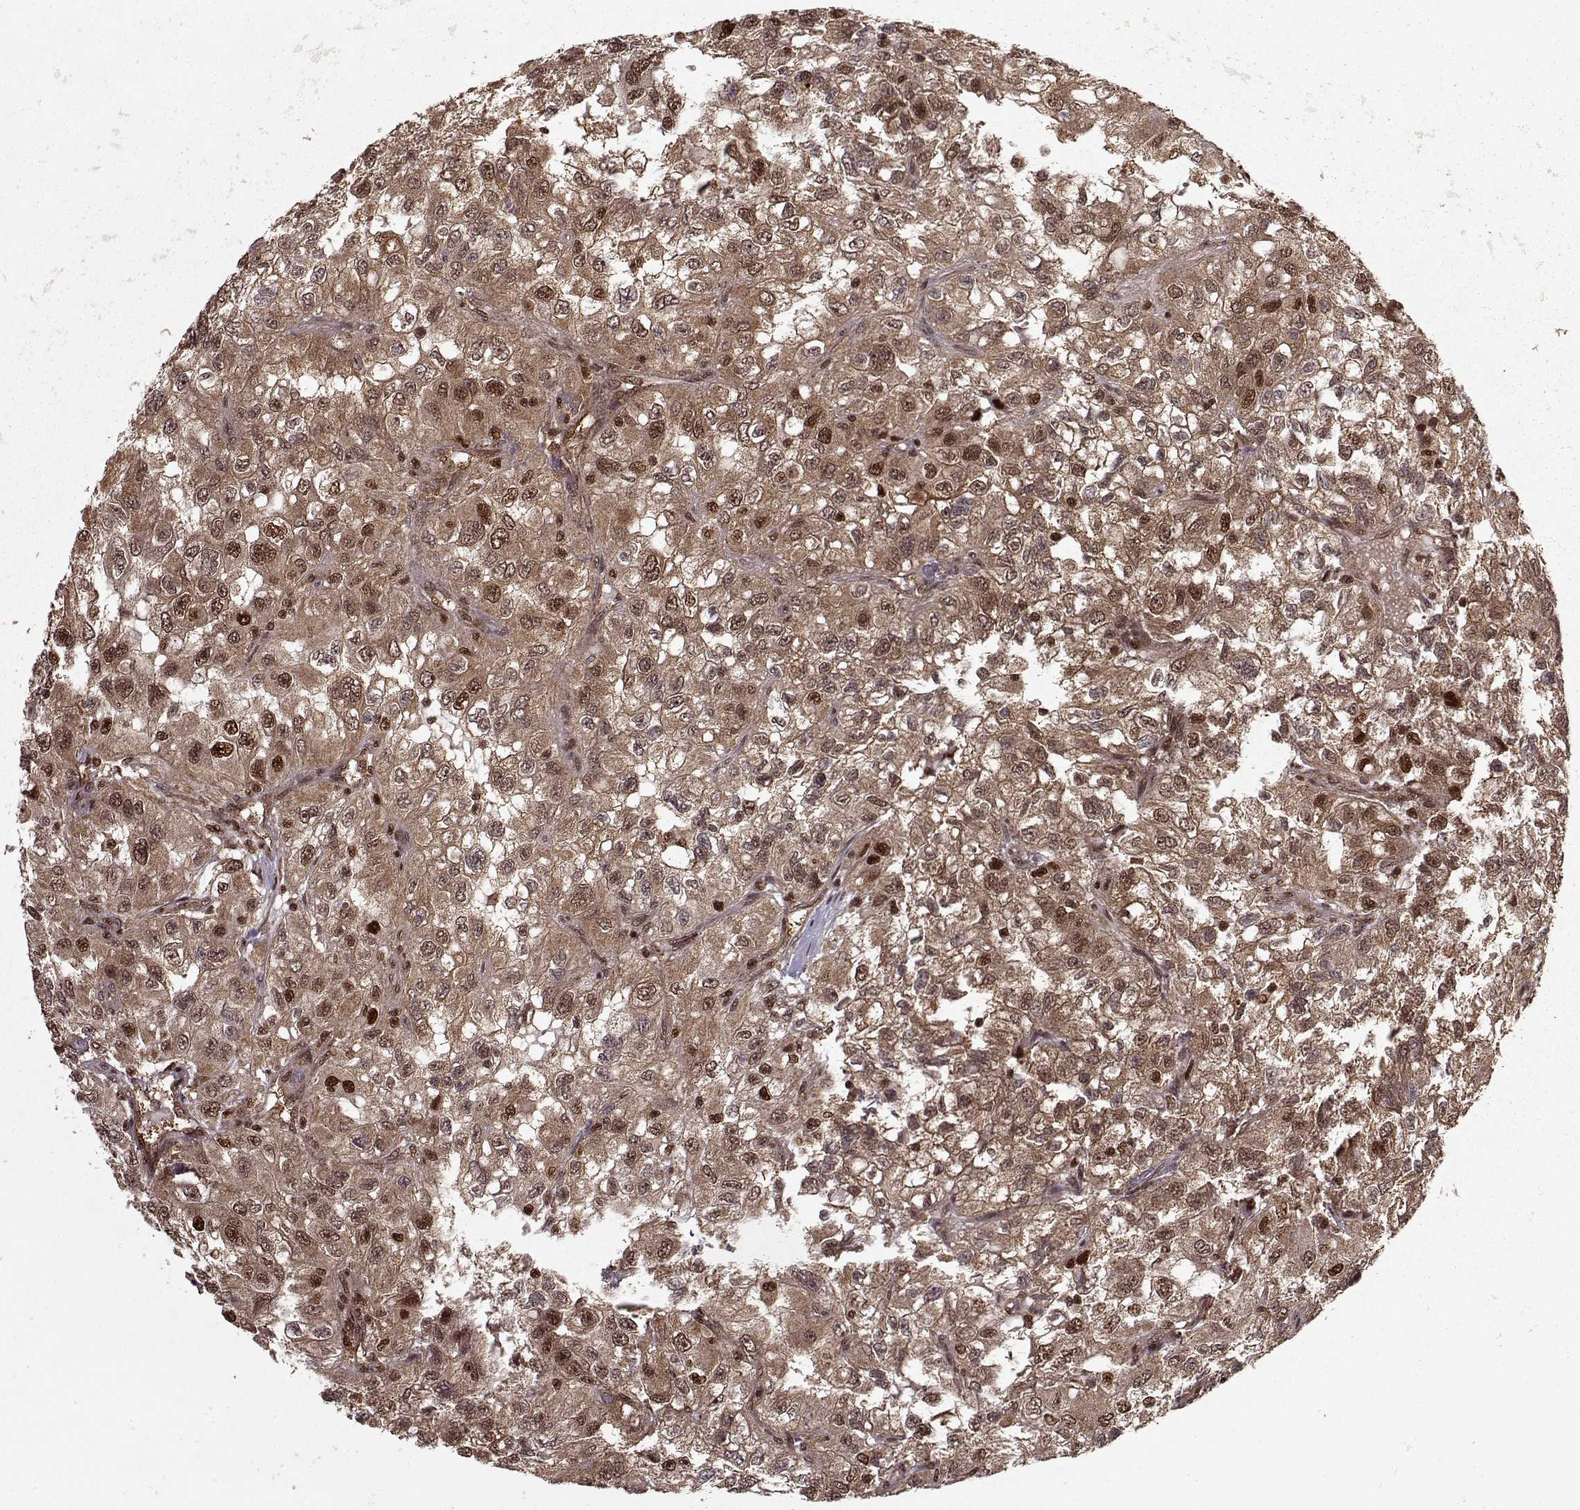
{"staining": {"intensity": "moderate", "quantity": ">75%", "location": "cytoplasmic/membranous,nuclear"}, "tissue": "renal cancer", "cell_type": "Tumor cells", "image_type": "cancer", "snomed": [{"axis": "morphology", "description": "Adenocarcinoma, NOS"}, {"axis": "topography", "description": "Kidney"}], "caption": "Renal cancer stained for a protein (brown) displays moderate cytoplasmic/membranous and nuclear positive positivity in approximately >75% of tumor cells.", "gene": "PSMA7", "patient": {"sex": "male", "age": 64}}